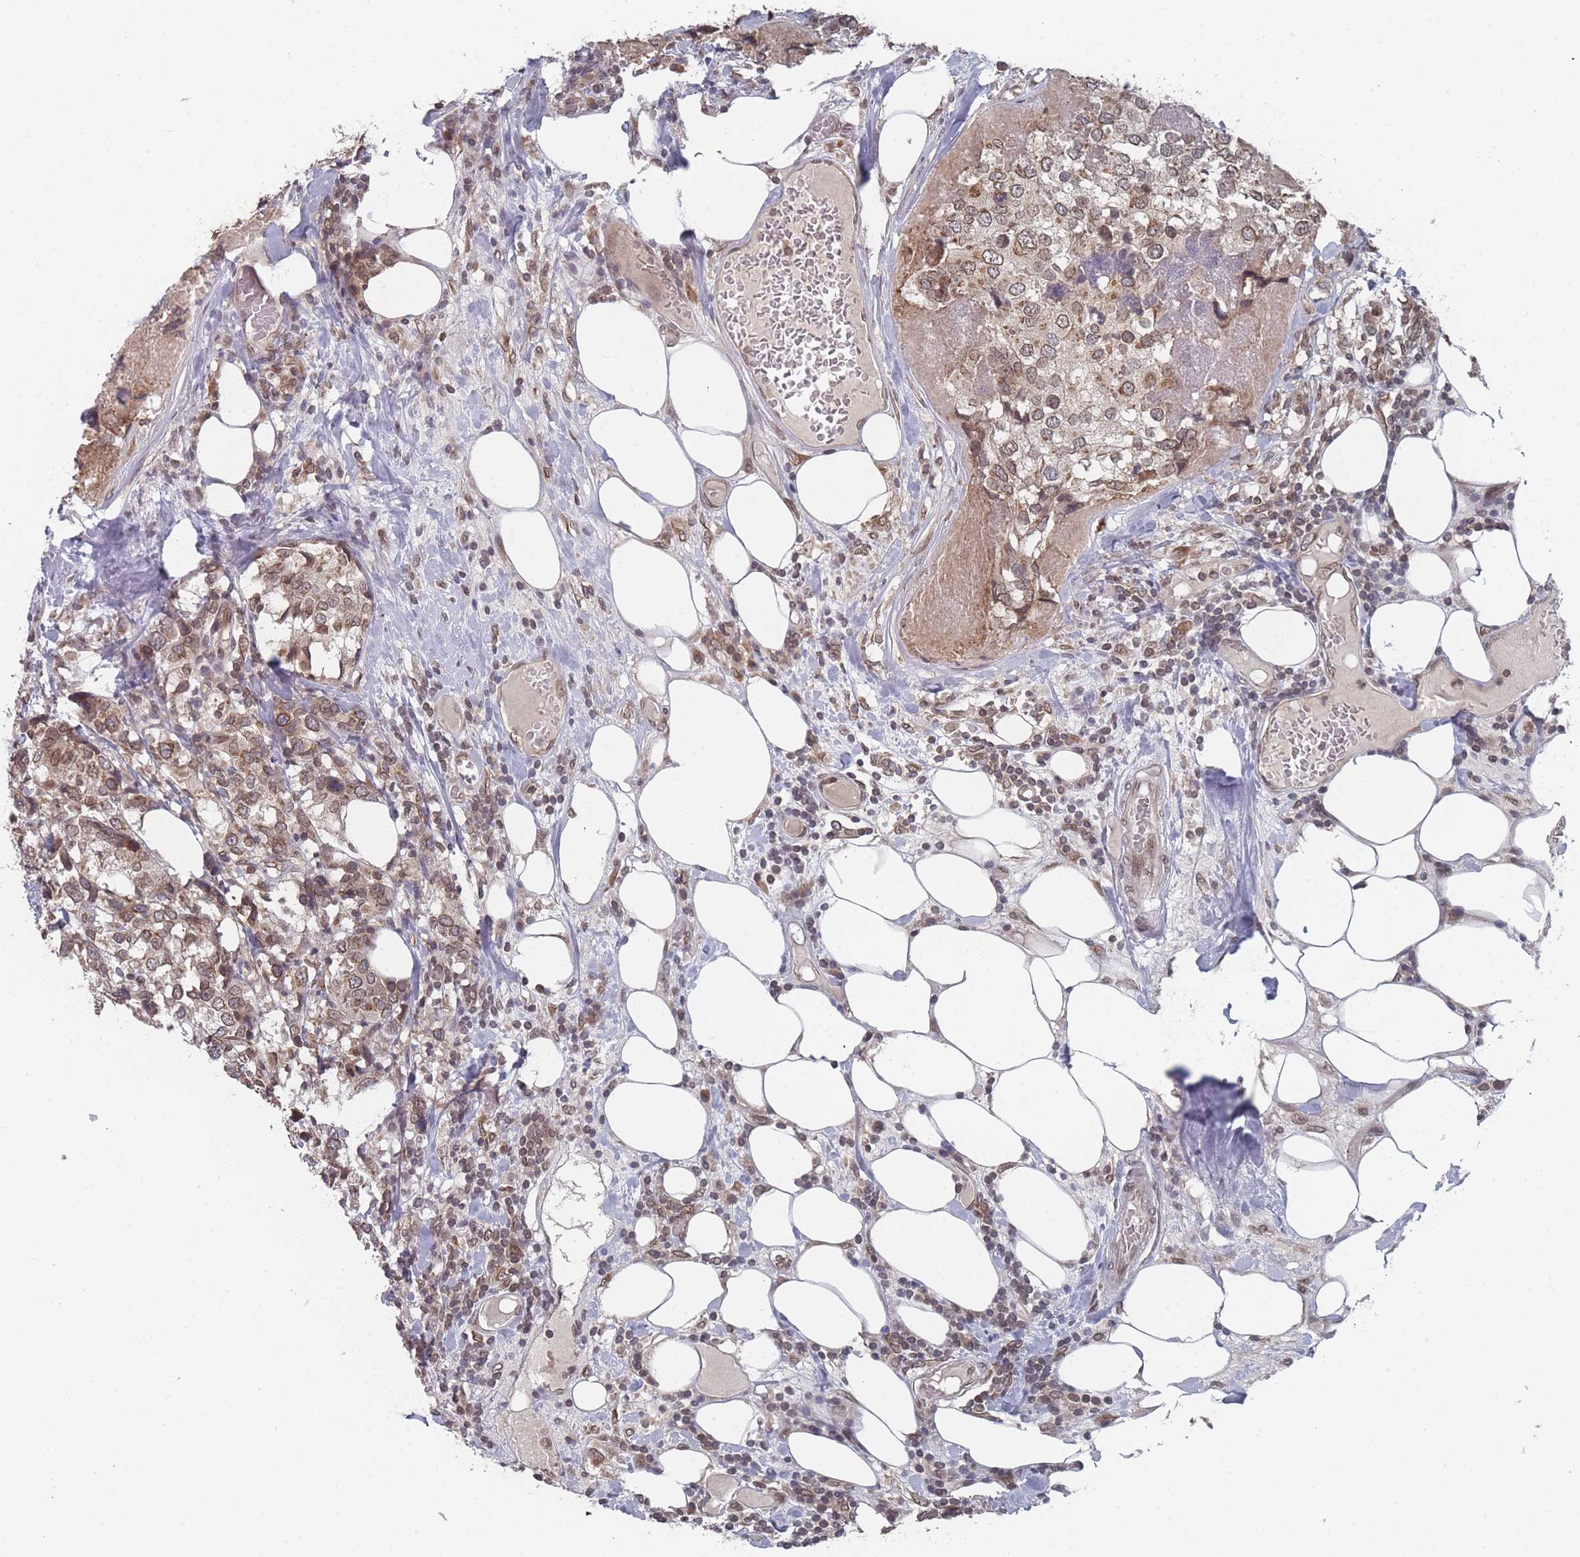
{"staining": {"intensity": "moderate", "quantity": ">75%", "location": "cytoplasmic/membranous,nuclear"}, "tissue": "breast cancer", "cell_type": "Tumor cells", "image_type": "cancer", "snomed": [{"axis": "morphology", "description": "Lobular carcinoma"}, {"axis": "topography", "description": "Breast"}], "caption": "Protein staining exhibits moderate cytoplasmic/membranous and nuclear expression in about >75% of tumor cells in lobular carcinoma (breast).", "gene": "TBC1D25", "patient": {"sex": "female", "age": 59}}